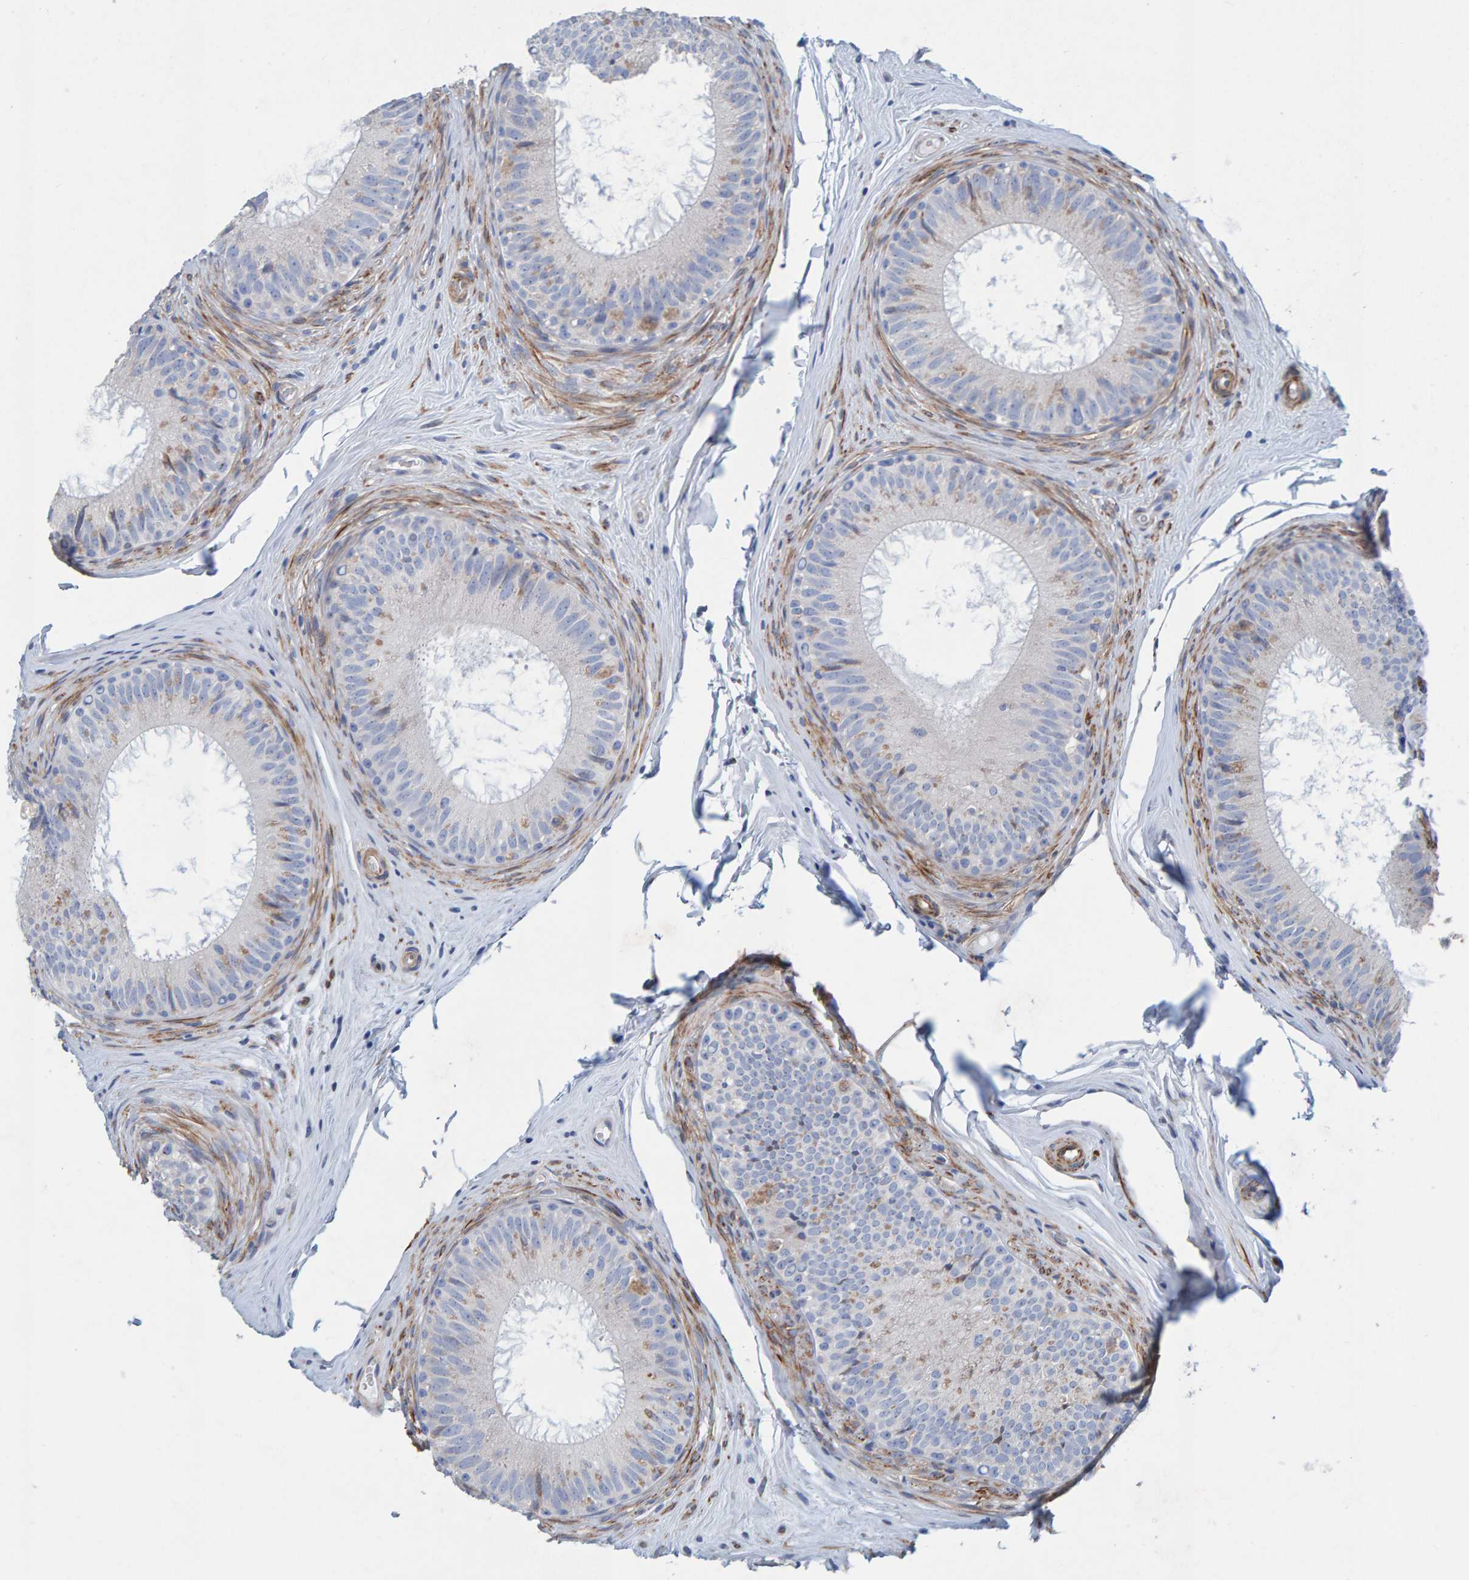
{"staining": {"intensity": "weak", "quantity": "<25%", "location": "cytoplasmic/membranous"}, "tissue": "epididymis", "cell_type": "Glandular cells", "image_type": "normal", "snomed": [{"axis": "morphology", "description": "Normal tissue, NOS"}, {"axis": "topography", "description": "Epididymis"}], "caption": "Epididymis was stained to show a protein in brown. There is no significant expression in glandular cells. Brightfield microscopy of IHC stained with DAB (brown) and hematoxylin (blue), captured at high magnification.", "gene": "MMP16", "patient": {"sex": "male", "age": 32}}